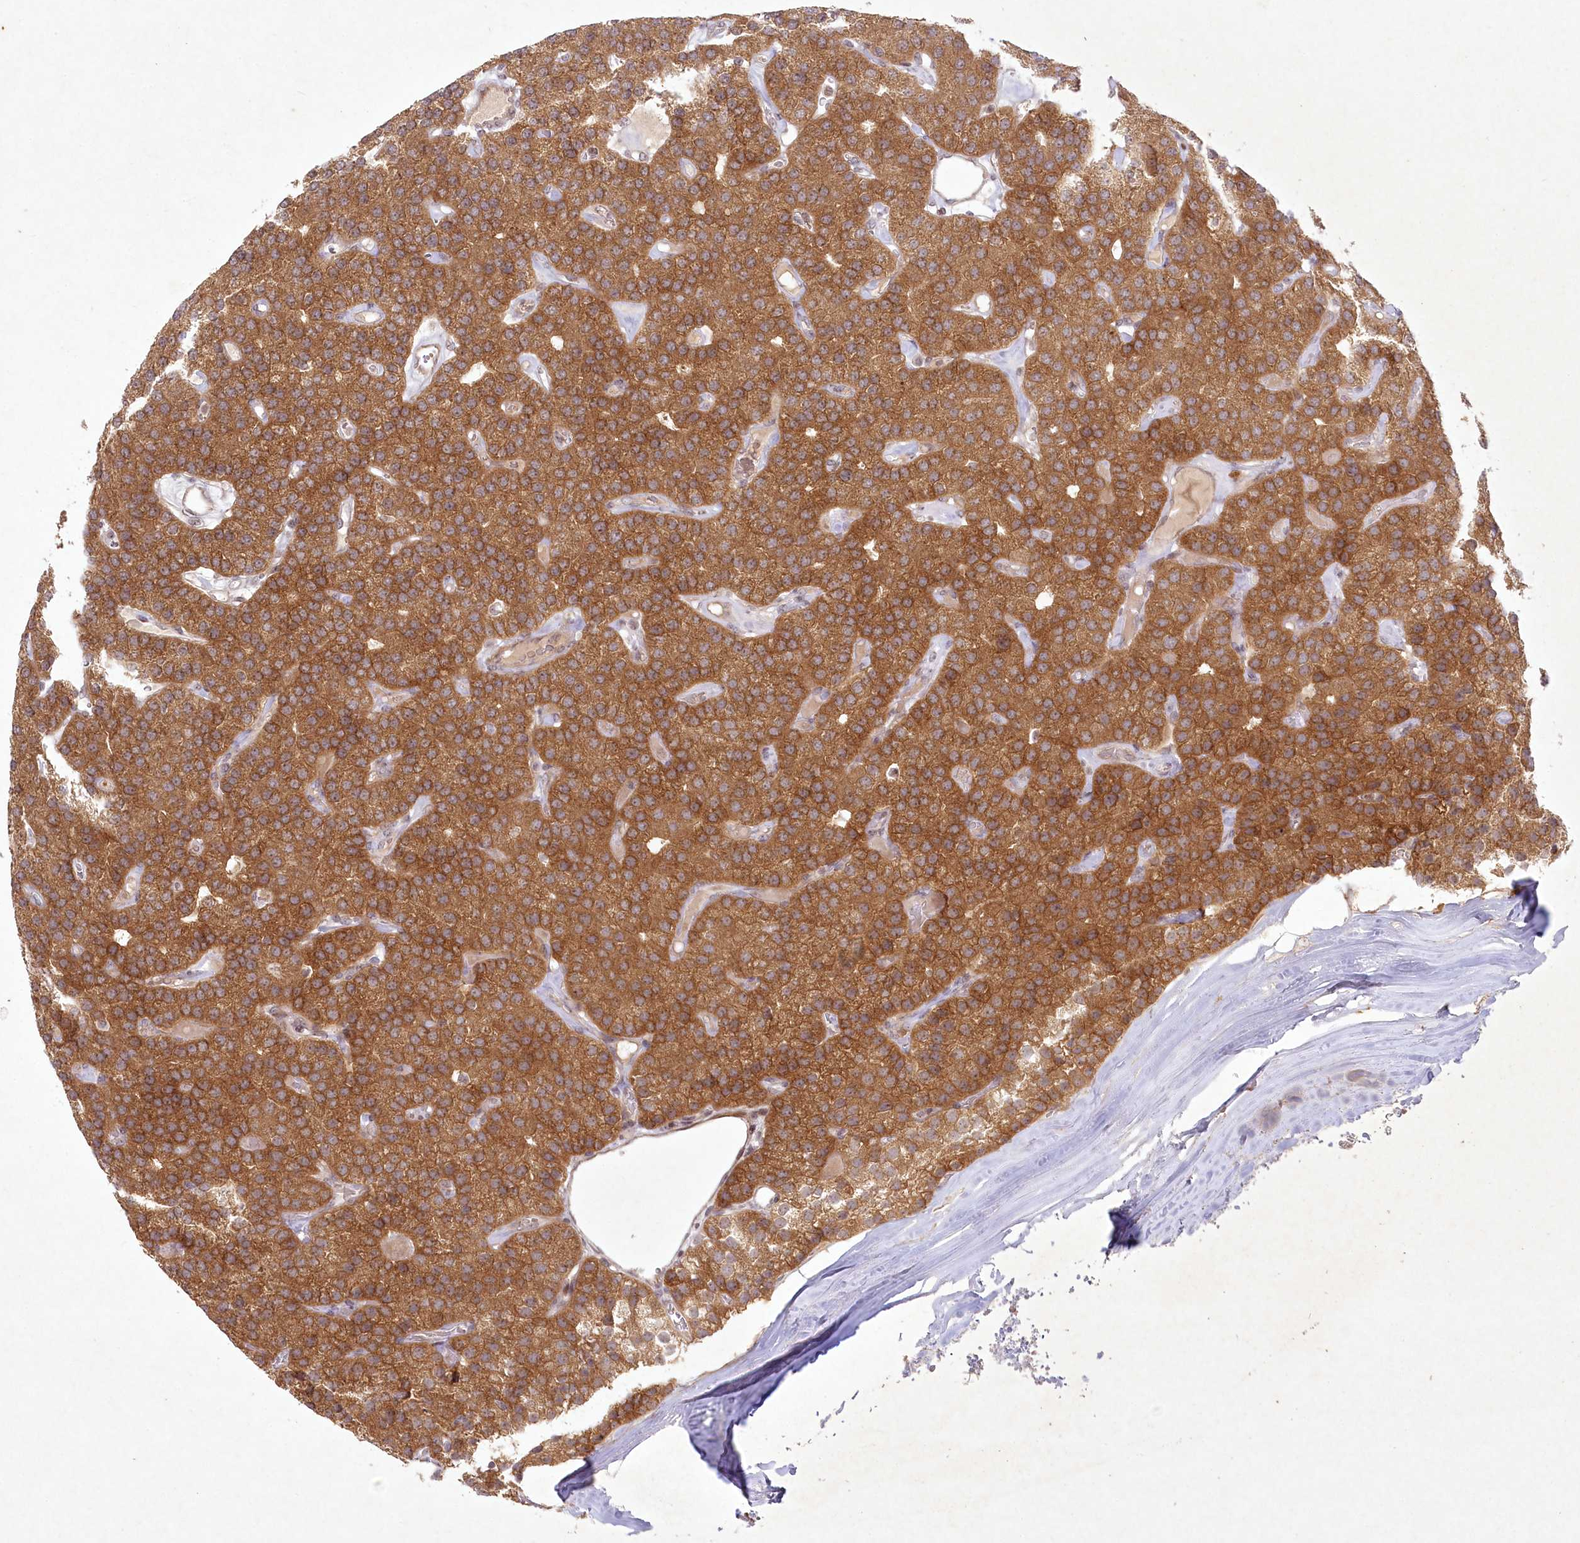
{"staining": {"intensity": "moderate", "quantity": ">75%", "location": "cytoplasmic/membranous"}, "tissue": "parathyroid gland", "cell_type": "Glandular cells", "image_type": "normal", "snomed": [{"axis": "morphology", "description": "Normal tissue, NOS"}, {"axis": "morphology", "description": "Adenoma, NOS"}, {"axis": "topography", "description": "Parathyroid gland"}], "caption": "Immunohistochemical staining of benign parathyroid gland exhibits moderate cytoplasmic/membranous protein expression in about >75% of glandular cells.", "gene": "SH2D3A", "patient": {"sex": "female", "age": 86}}